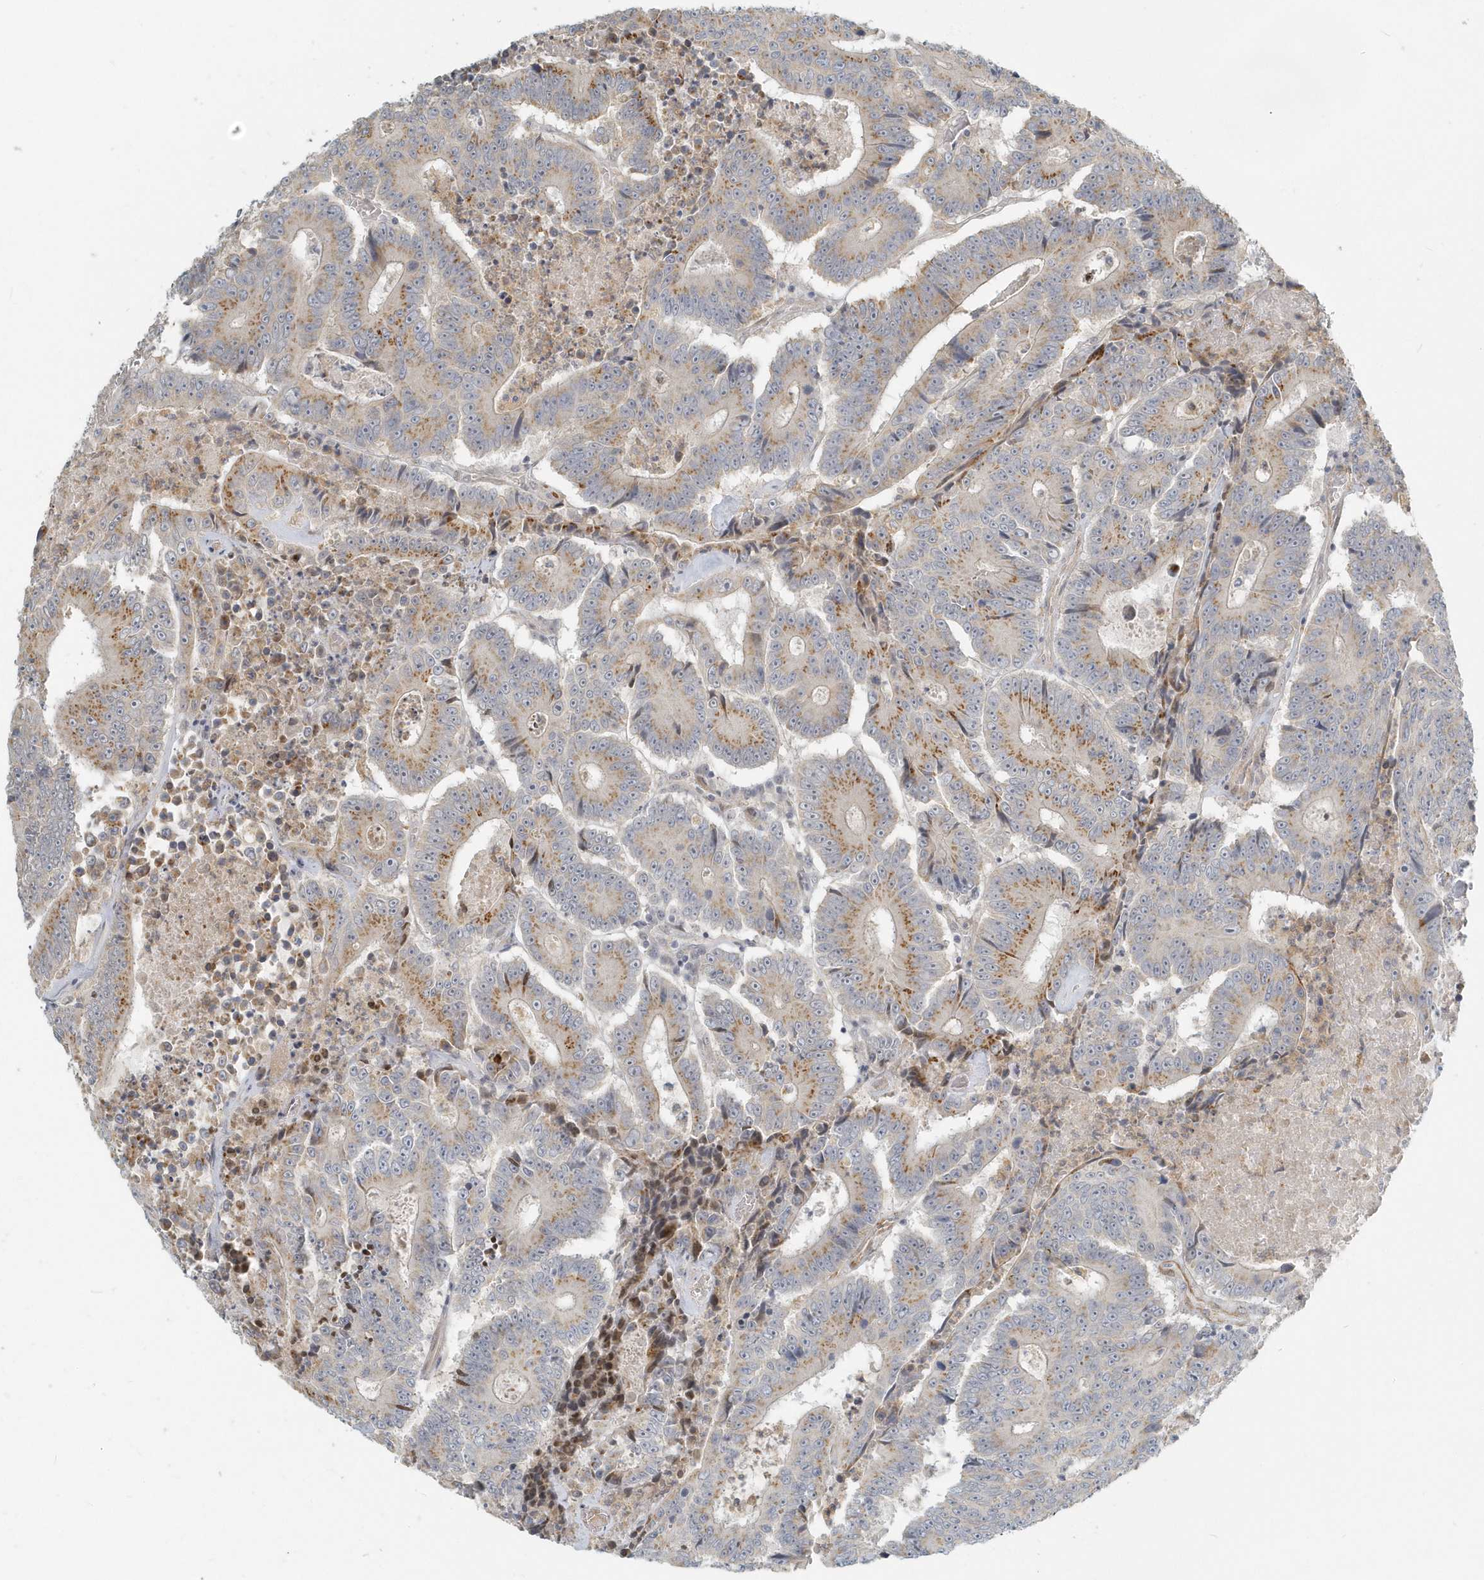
{"staining": {"intensity": "moderate", "quantity": "25%-75%", "location": "cytoplasmic/membranous"}, "tissue": "colorectal cancer", "cell_type": "Tumor cells", "image_type": "cancer", "snomed": [{"axis": "morphology", "description": "Adenocarcinoma, NOS"}, {"axis": "topography", "description": "Colon"}], "caption": "Colorectal cancer stained with a protein marker reveals moderate staining in tumor cells.", "gene": "NAPB", "patient": {"sex": "male", "age": 83}}